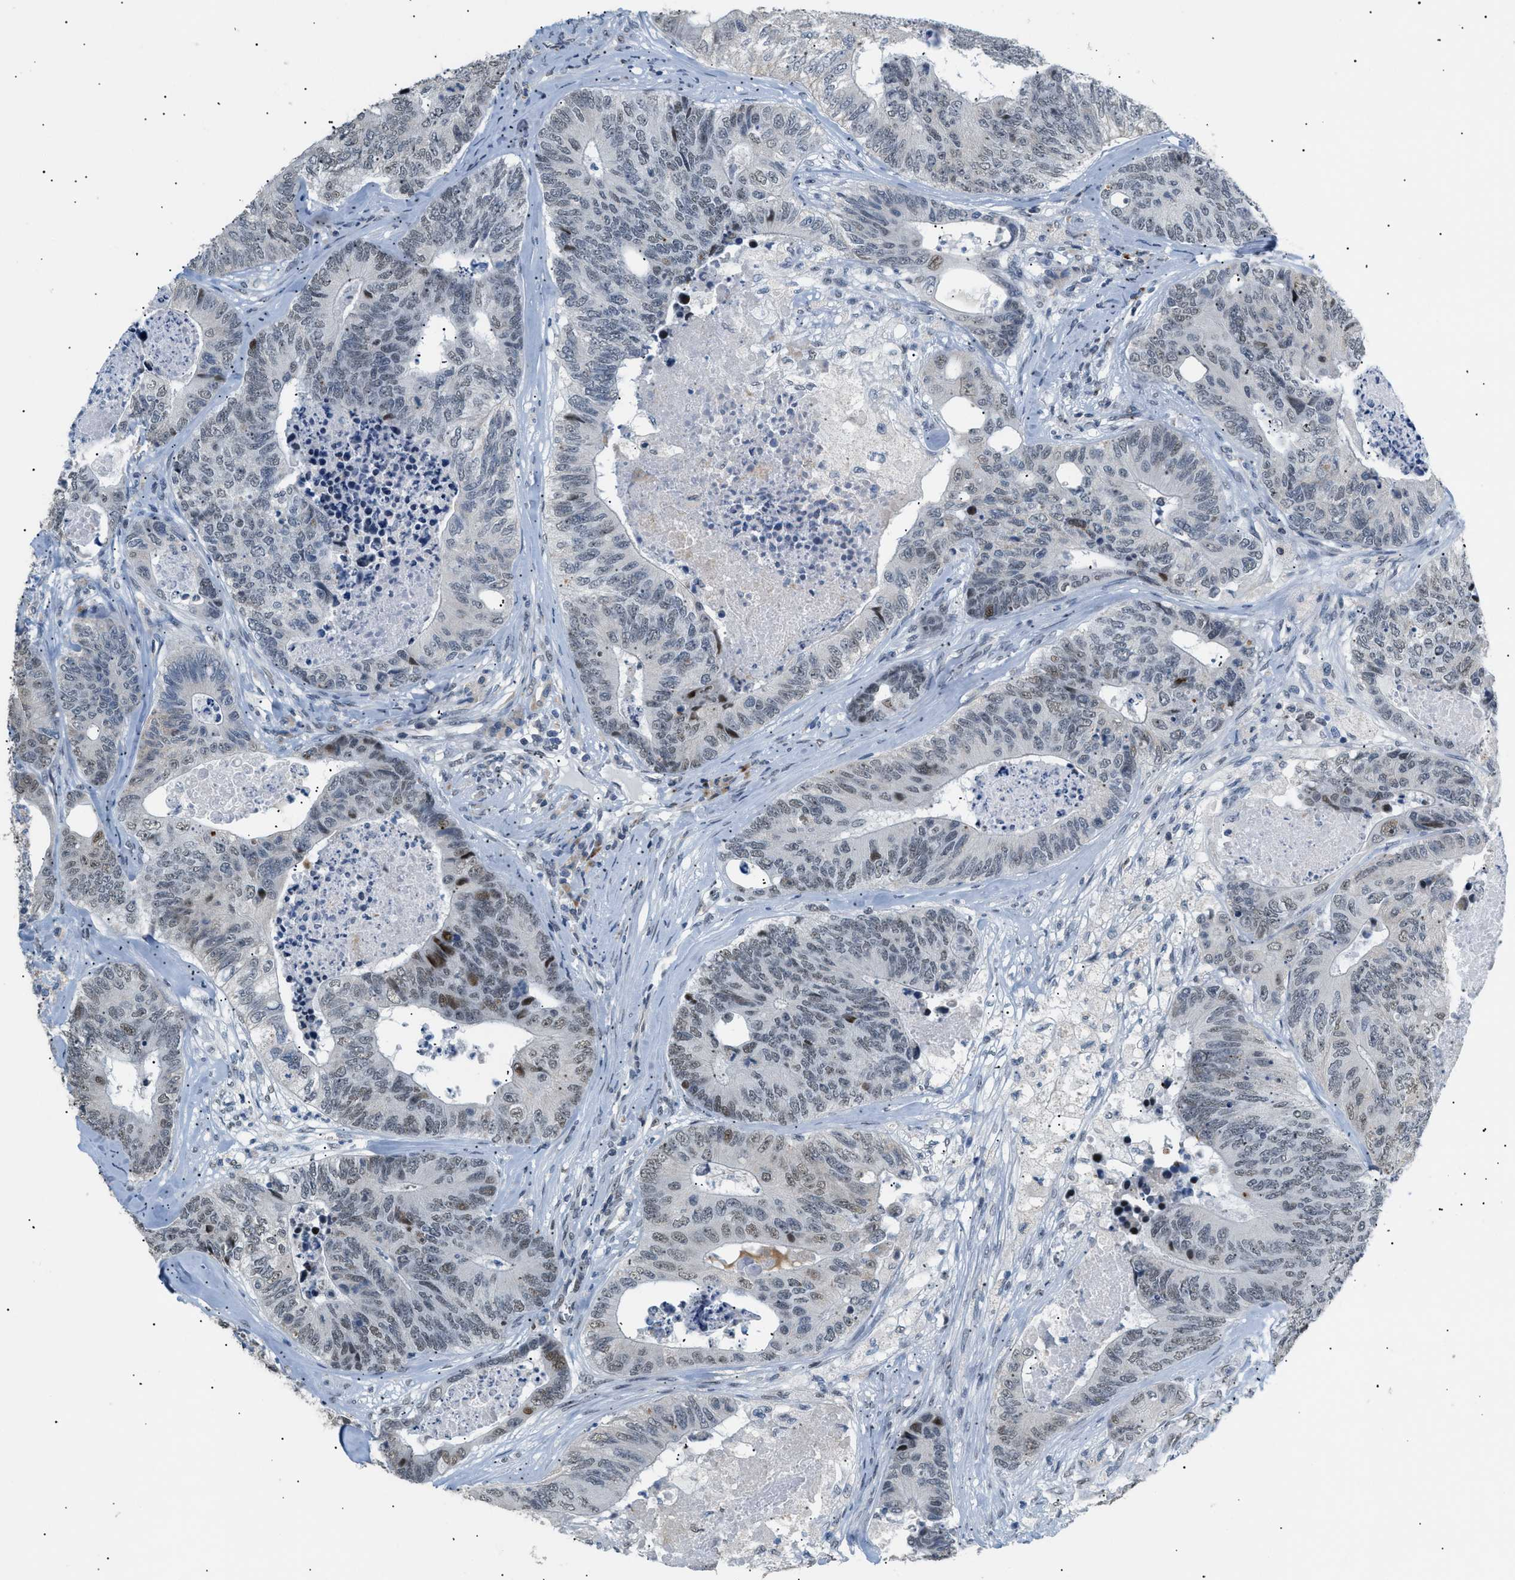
{"staining": {"intensity": "weak", "quantity": "25%-75%", "location": "nuclear"}, "tissue": "colorectal cancer", "cell_type": "Tumor cells", "image_type": "cancer", "snomed": [{"axis": "morphology", "description": "Adenocarcinoma, NOS"}, {"axis": "topography", "description": "Colon"}], "caption": "Protein staining shows weak nuclear staining in approximately 25%-75% of tumor cells in colorectal adenocarcinoma.", "gene": "KCNC3", "patient": {"sex": "female", "age": 67}}